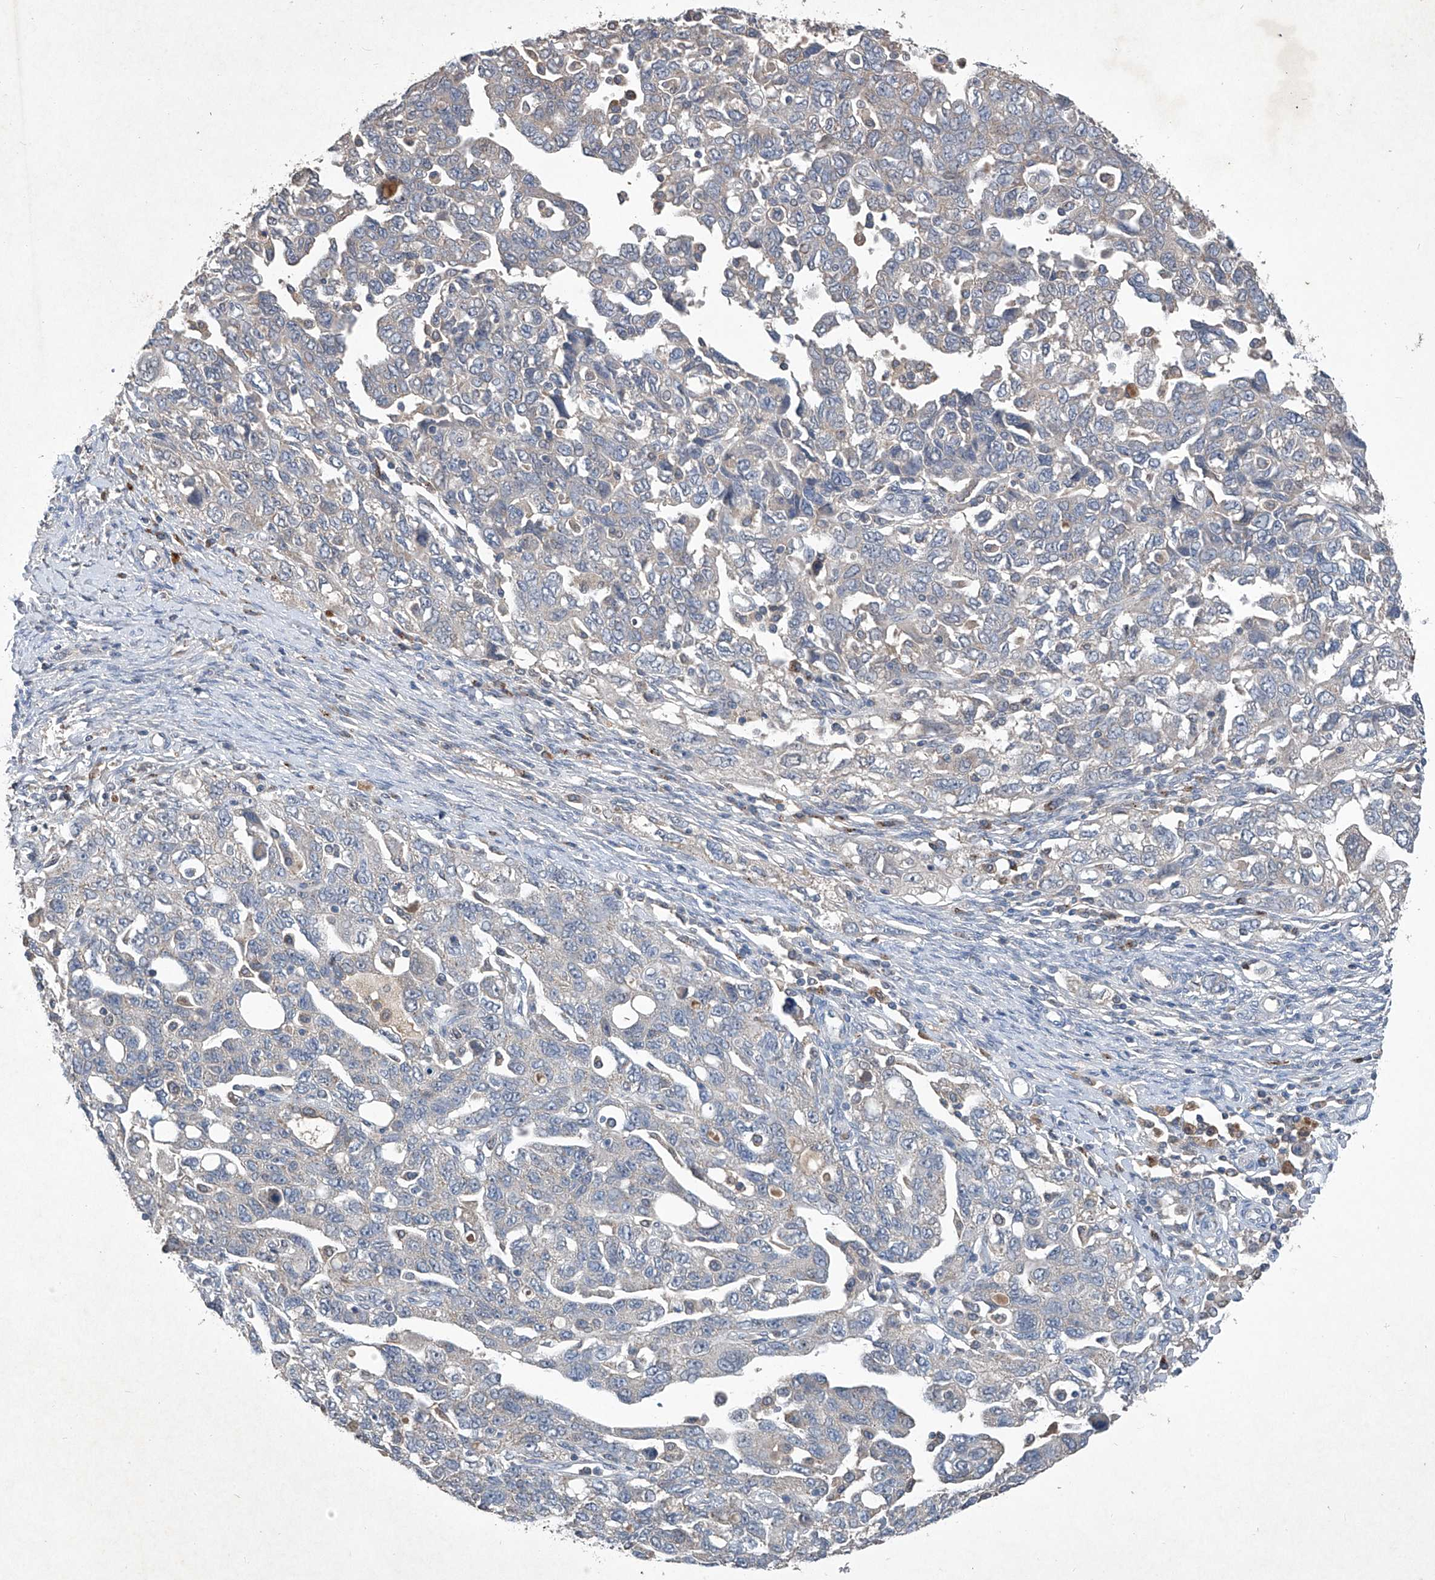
{"staining": {"intensity": "negative", "quantity": "none", "location": "none"}, "tissue": "ovarian cancer", "cell_type": "Tumor cells", "image_type": "cancer", "snomed": [{"axis": "morphology", "description": "Carcinoma, NOS"}, {"axis": "morphology", "description": "Cystadenocarcinoma, serous, NOS"}, {"axis": "topography", "description": "Ovary"}], "caption": "This is a micrograph of immunohistochemistry (IHC) staining of ovarian carcinoma, which shows no staining in tumor cells. (DAB immunohistochemistry with hematoxylin counter stain).", "gene": "PCSK5", "patient": {"sex": "female", "age": 69}}